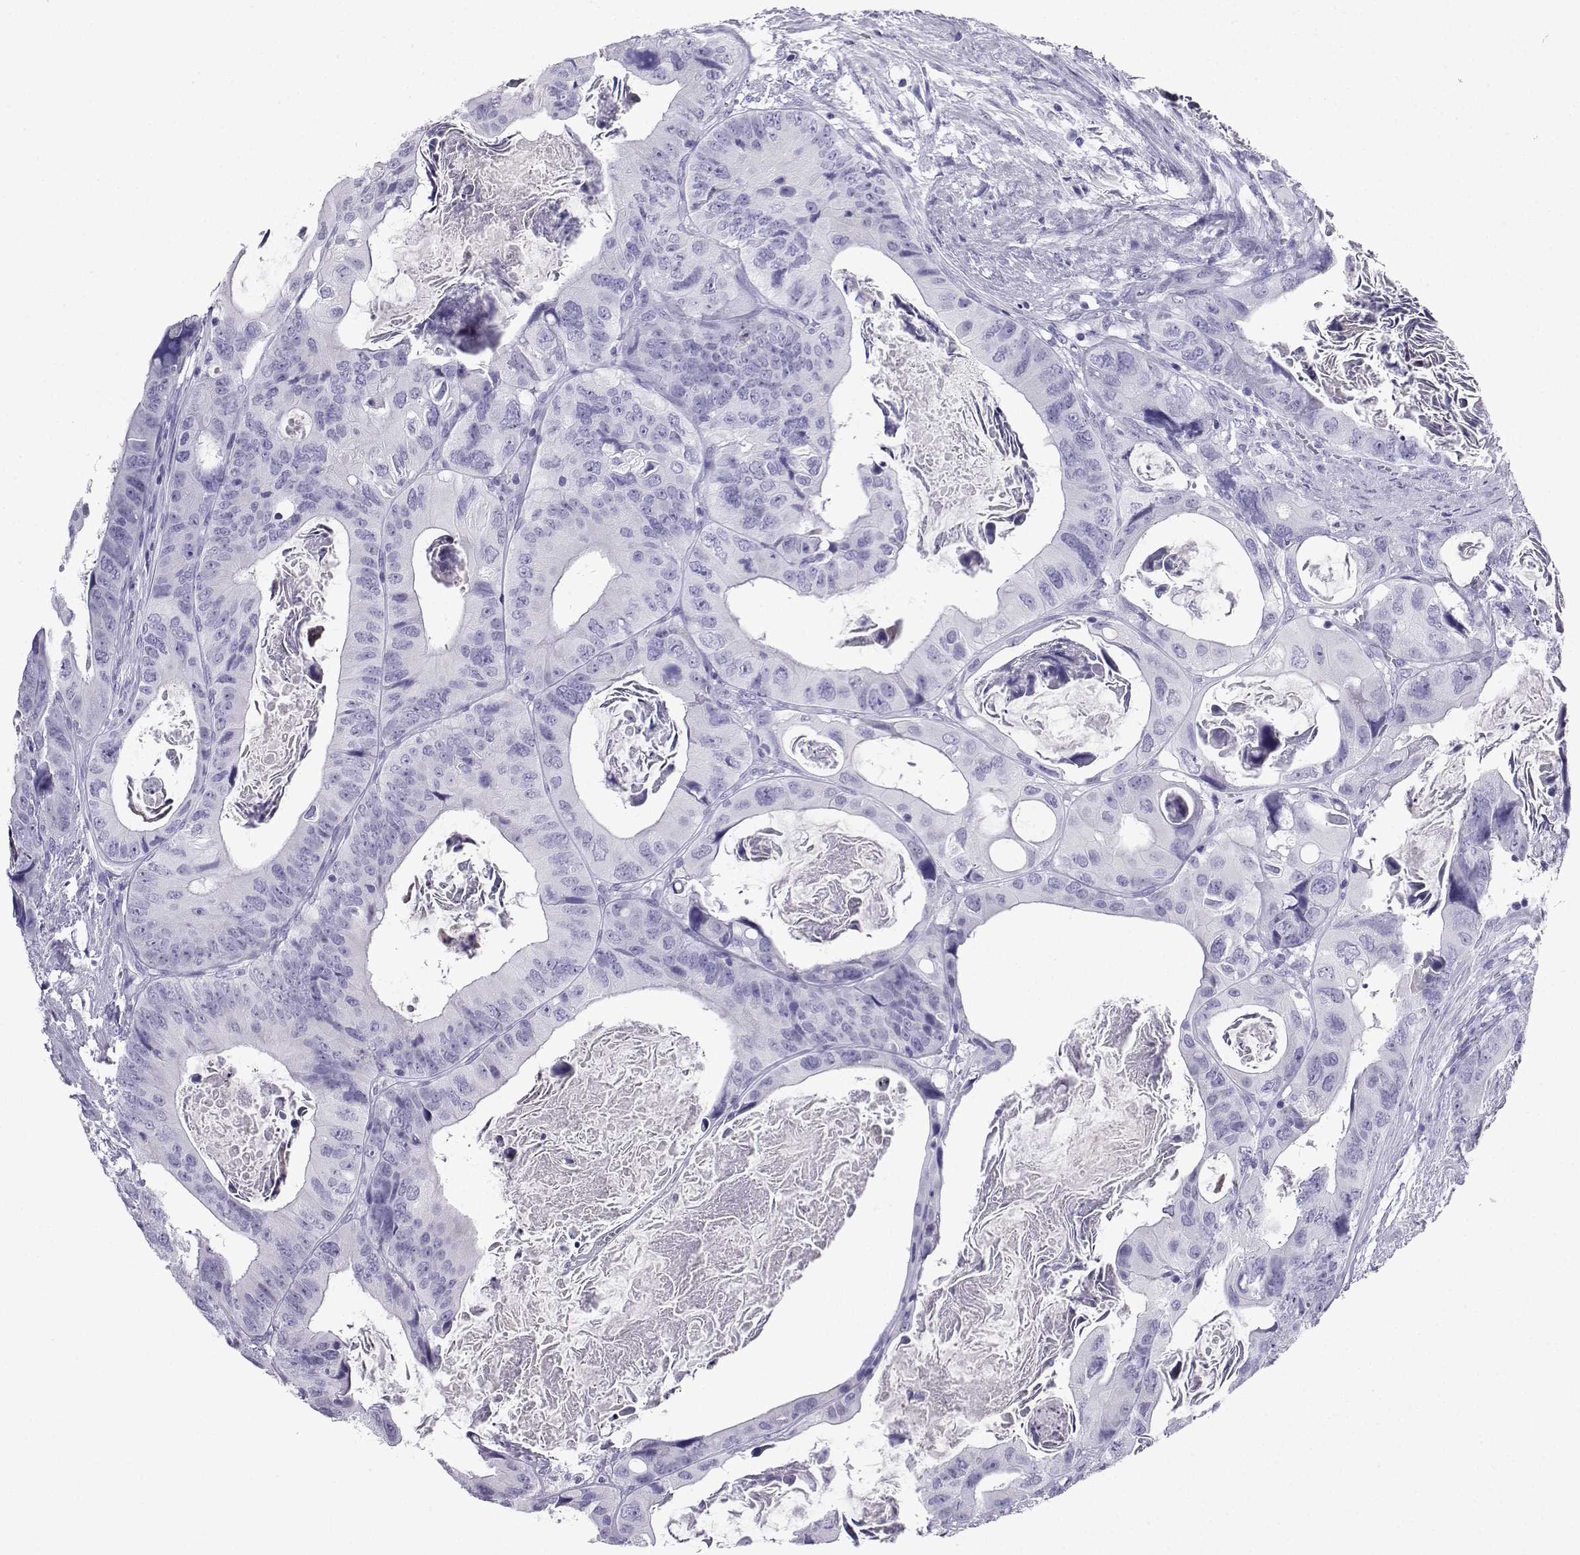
{"staining": {"intensity": "negative", "quantity": "none", "location": "none"}, "tissue": "colorectal cancer", "cell_type": "Tumor cells", "image_type": "cancer", "snomed": [{"axis": "morphology", "description": "Adenocarcinoma, NOS"}, {"axis": "topography", "description": "Rectum"}], "caption": "Immunohistochemical staining of colorectal adenocarcinoma reveals no significant expression in tumor cells.", "gene": "SLC18A2", "patient": {"sex": "male", "age": 64}}